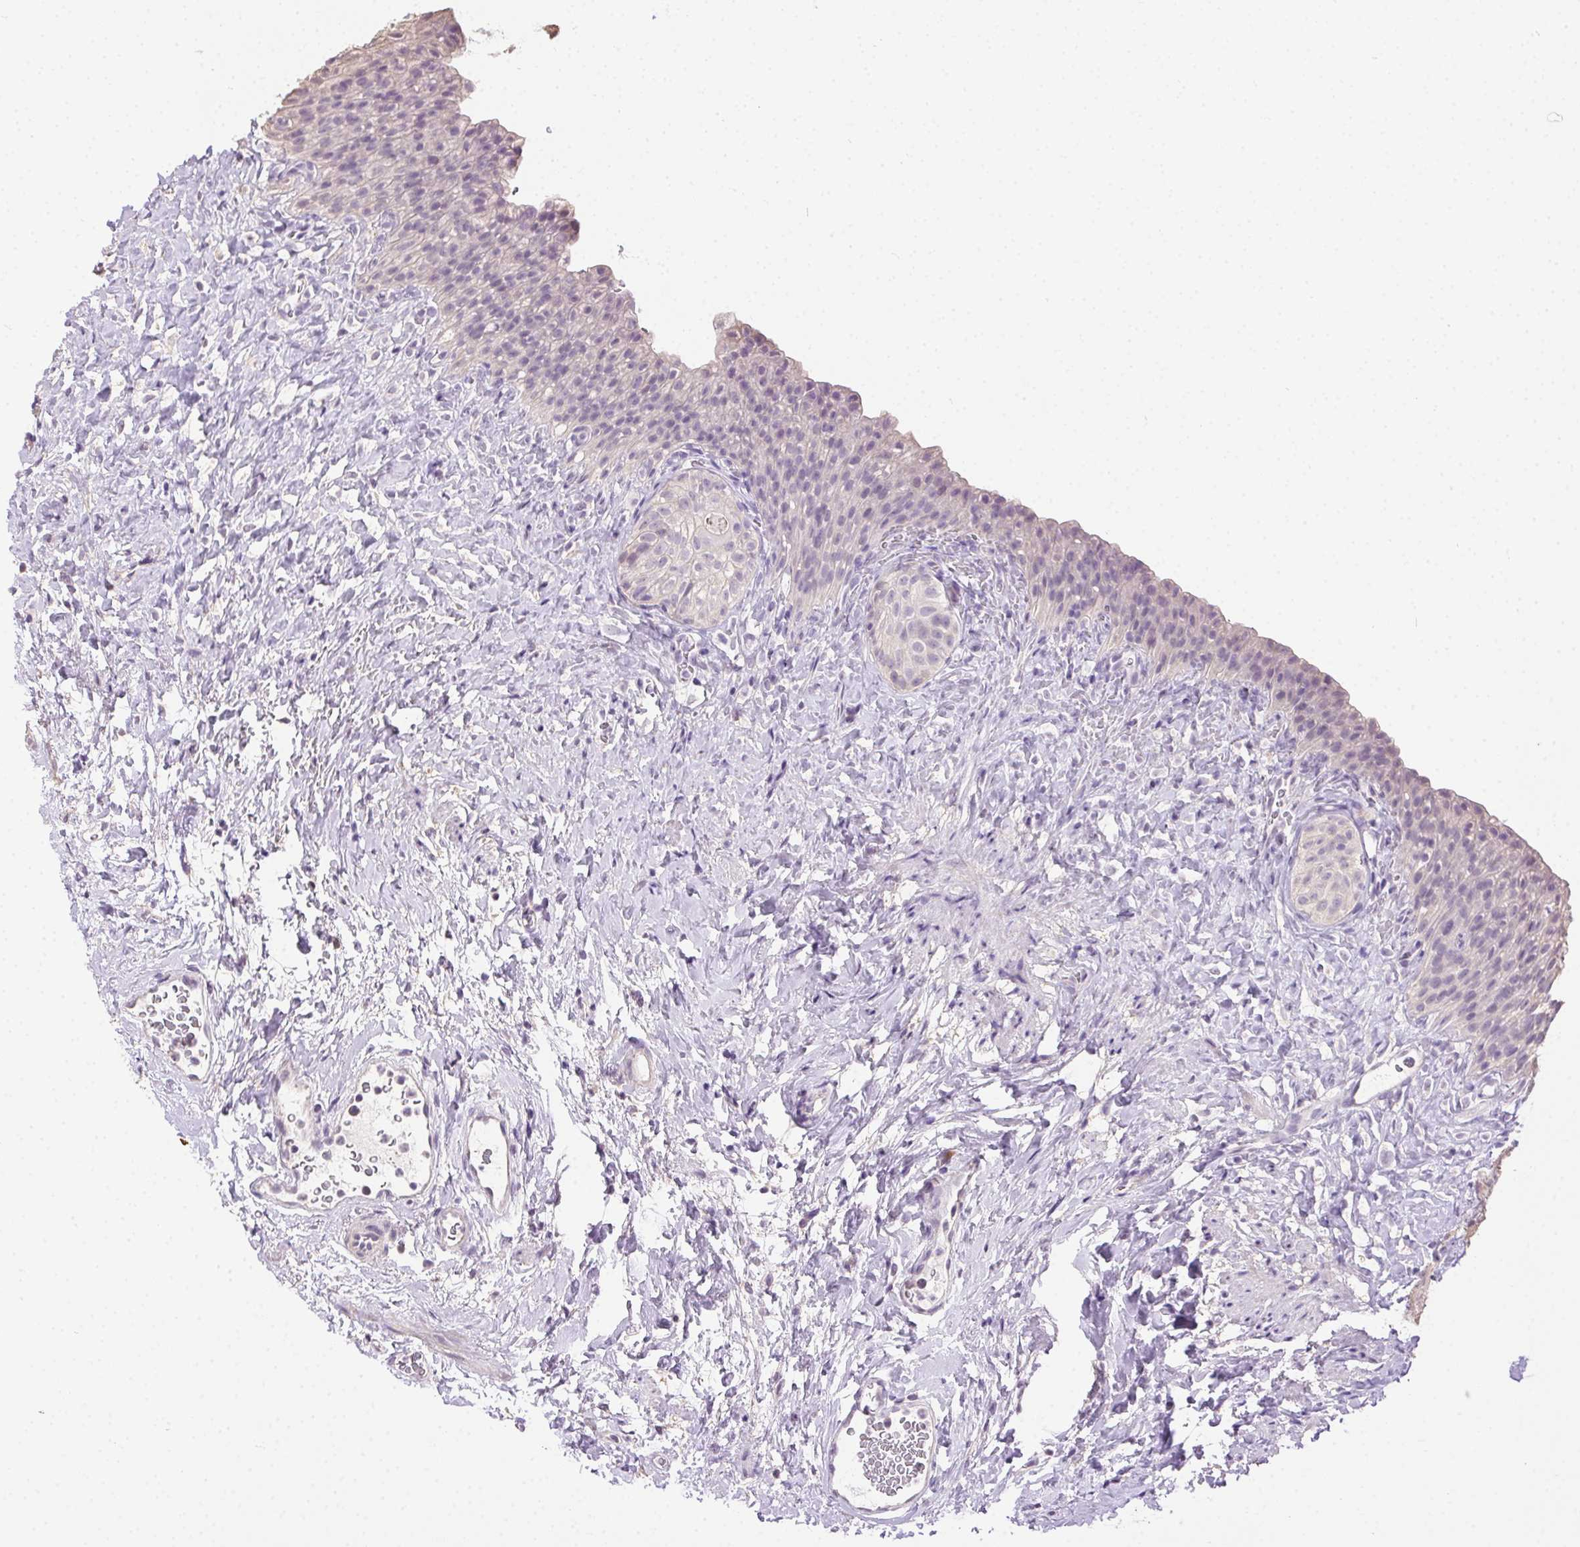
{"staining": {"intensity": "negative", "quantity": "none", "location": "none"}, "tissue": "urinary bladder", "cell_type": "Urothelial cells", "image_type": "normal", "snomed": [{"axis": "morphology", "description": "Normal tissue, NOS"}, {"axis": "topography", "description": "Urinary bladder"}, {"axis": "topography", "description": "Prostate"}], "caption": "An image of human urinary bladder is negative for staining in urothelial cells. (Brightfield microscopy of DAB (3,3'-diaminobenzidine) immunohistochemistry at high magnification).", "gene": "SYCE2", "patient": {"sex": "male", "age": 76}}